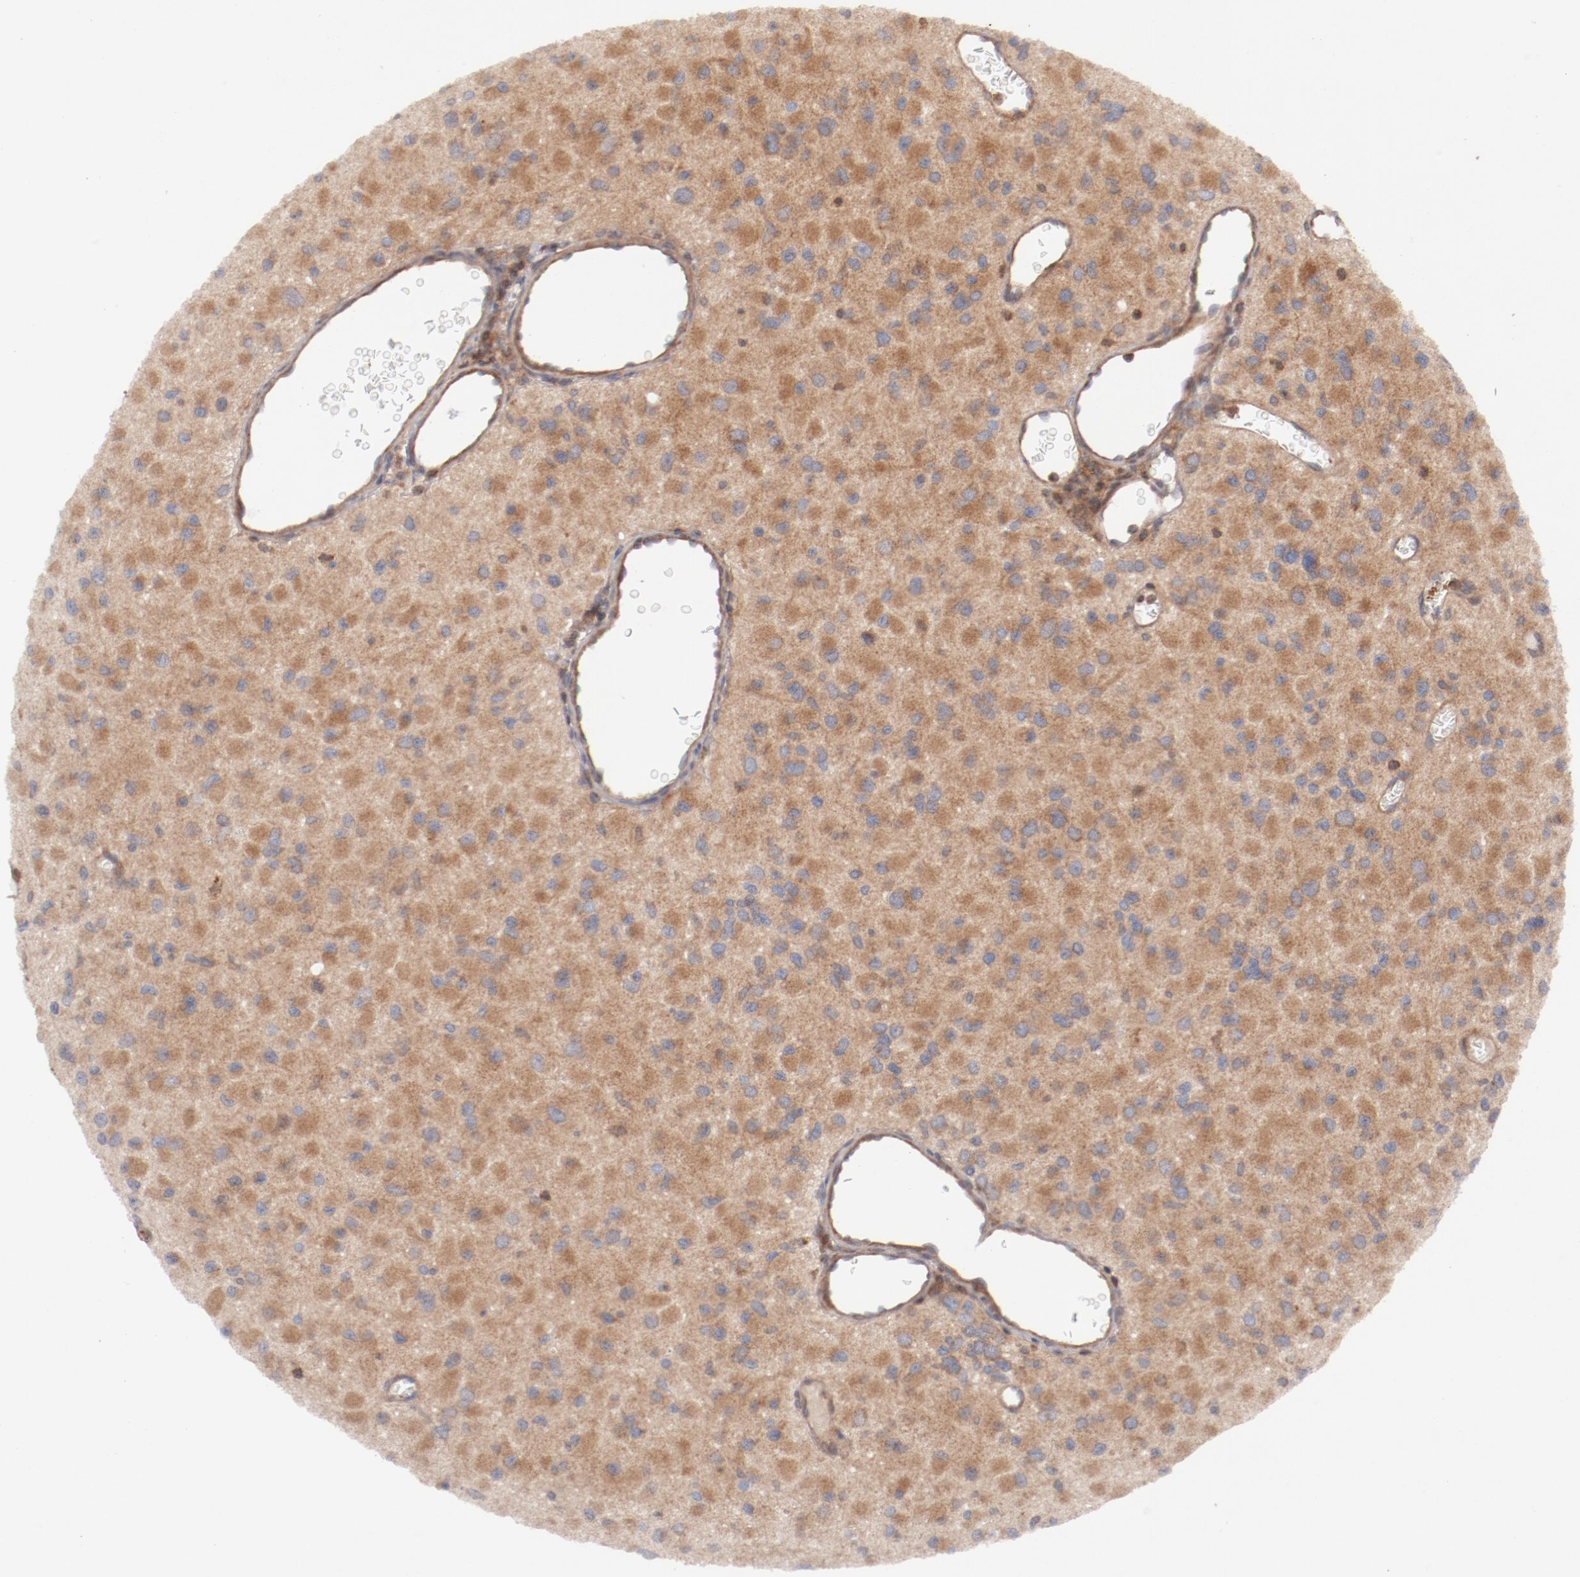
{"staining": {"intensity": "moderate", "quantity": ">75%", "location": "cytoplasmic/membranous"}, "tissue": "glioma", "cell_type": "Tumor cells", "image_type": "cancer", "snomed": [{"axis": "morphology", "description": "Glioma, malignant, Low grade"}, {"axis": "topography", "description": "Brain"}], "caption": "Immunohistochemical staining of human glioma displays medium levels of moderate cytoplasmic/membranous positivity in about >75% of tumor cells.", "gene": "GUF1", "patient": {"sex": "male", "age": 42}}